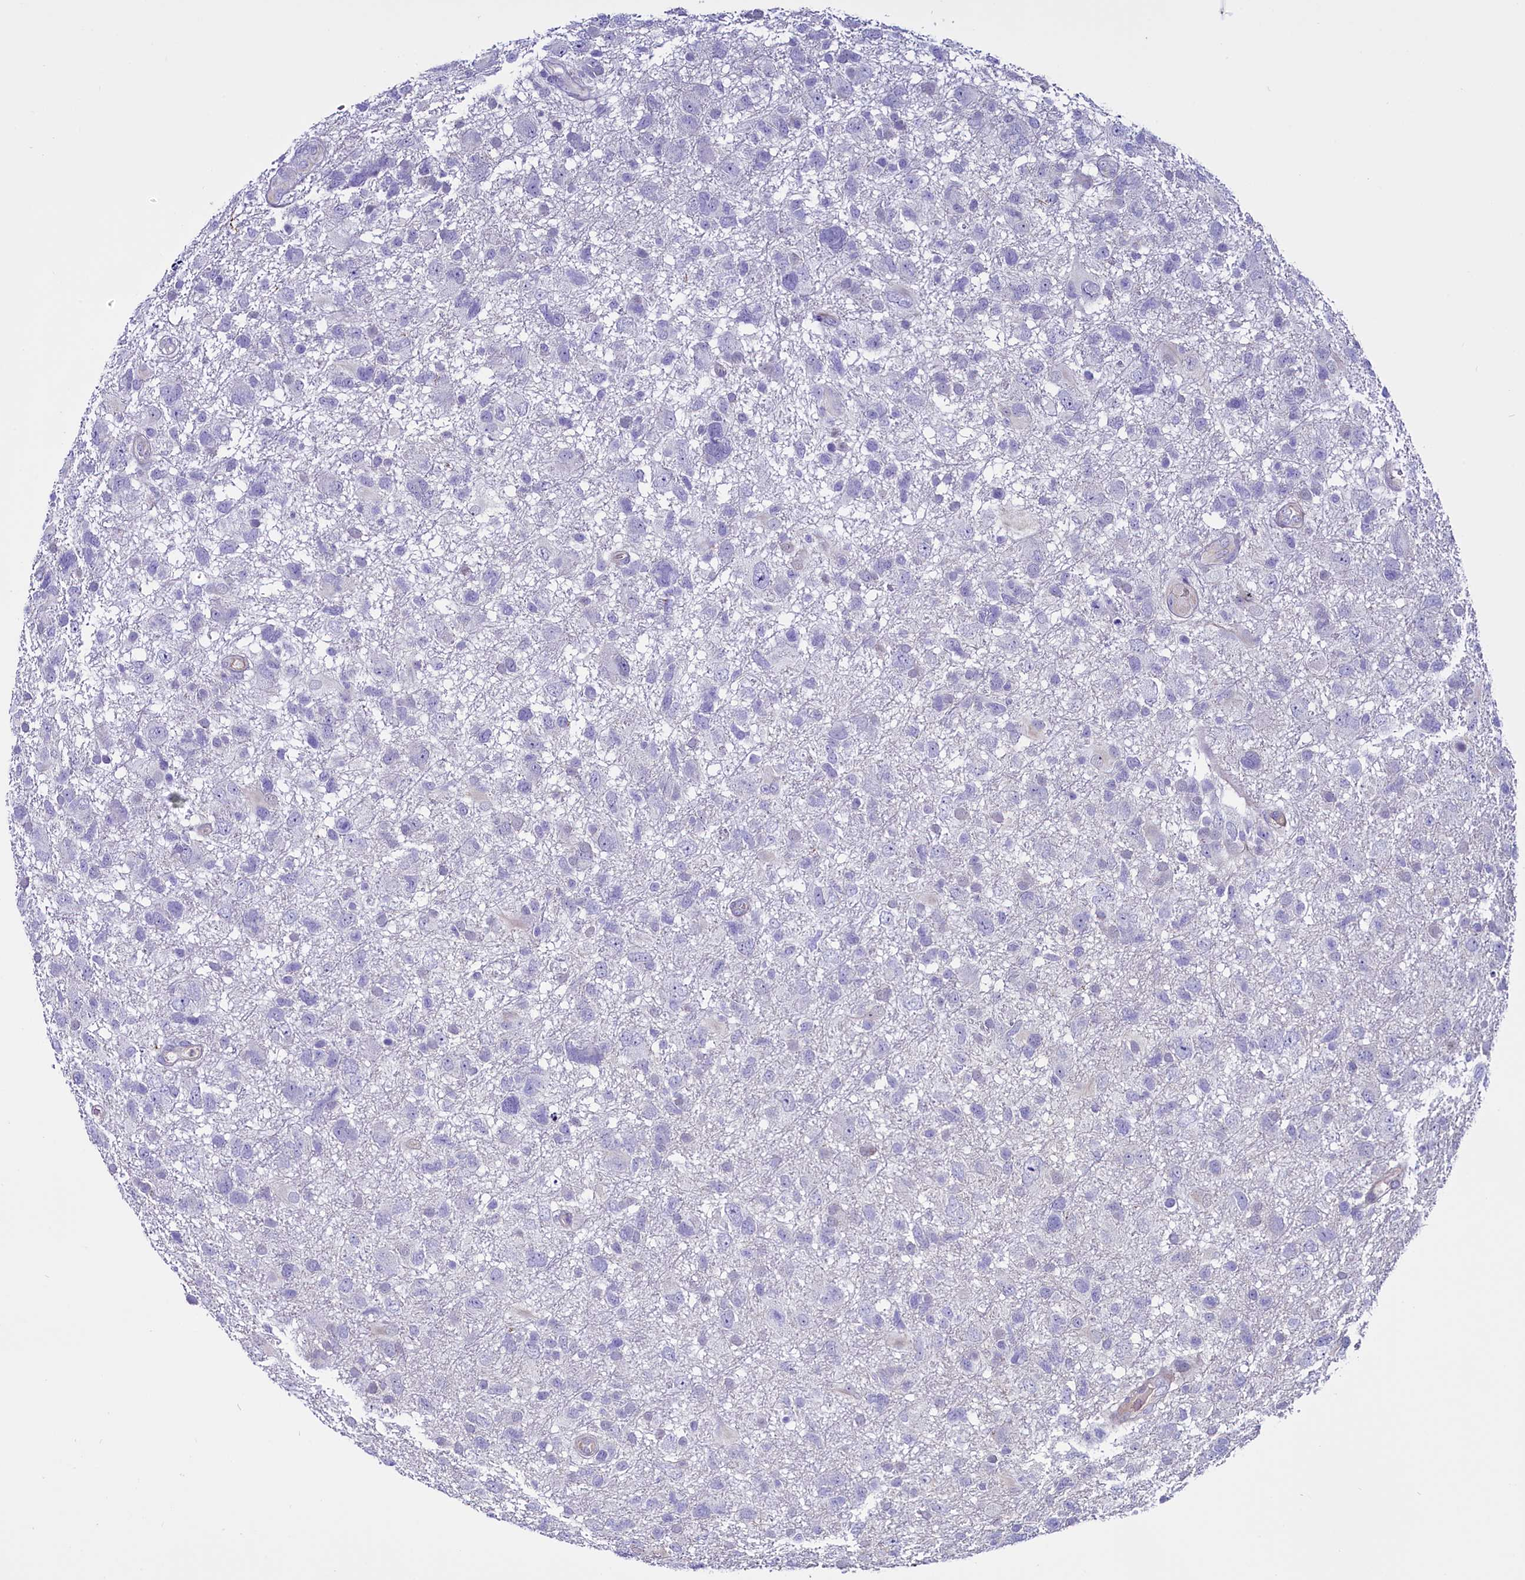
{"staining": {"intensity": "negative", "quantity": "none", "location": "none"}, "tissue": "glioma", "cell_type": "Tumor cells", "image_type": "cancer", "snomed": [{"axis": "morphology", "description": "Glioma, malignant, High grade"}, {"axis": "topography", "description": "Brain"}], "caption": "Tumor cells are negative for protein expression in human glioma.", "gene": "PDILT", "patient": {"sex": "male", "age": 61}}